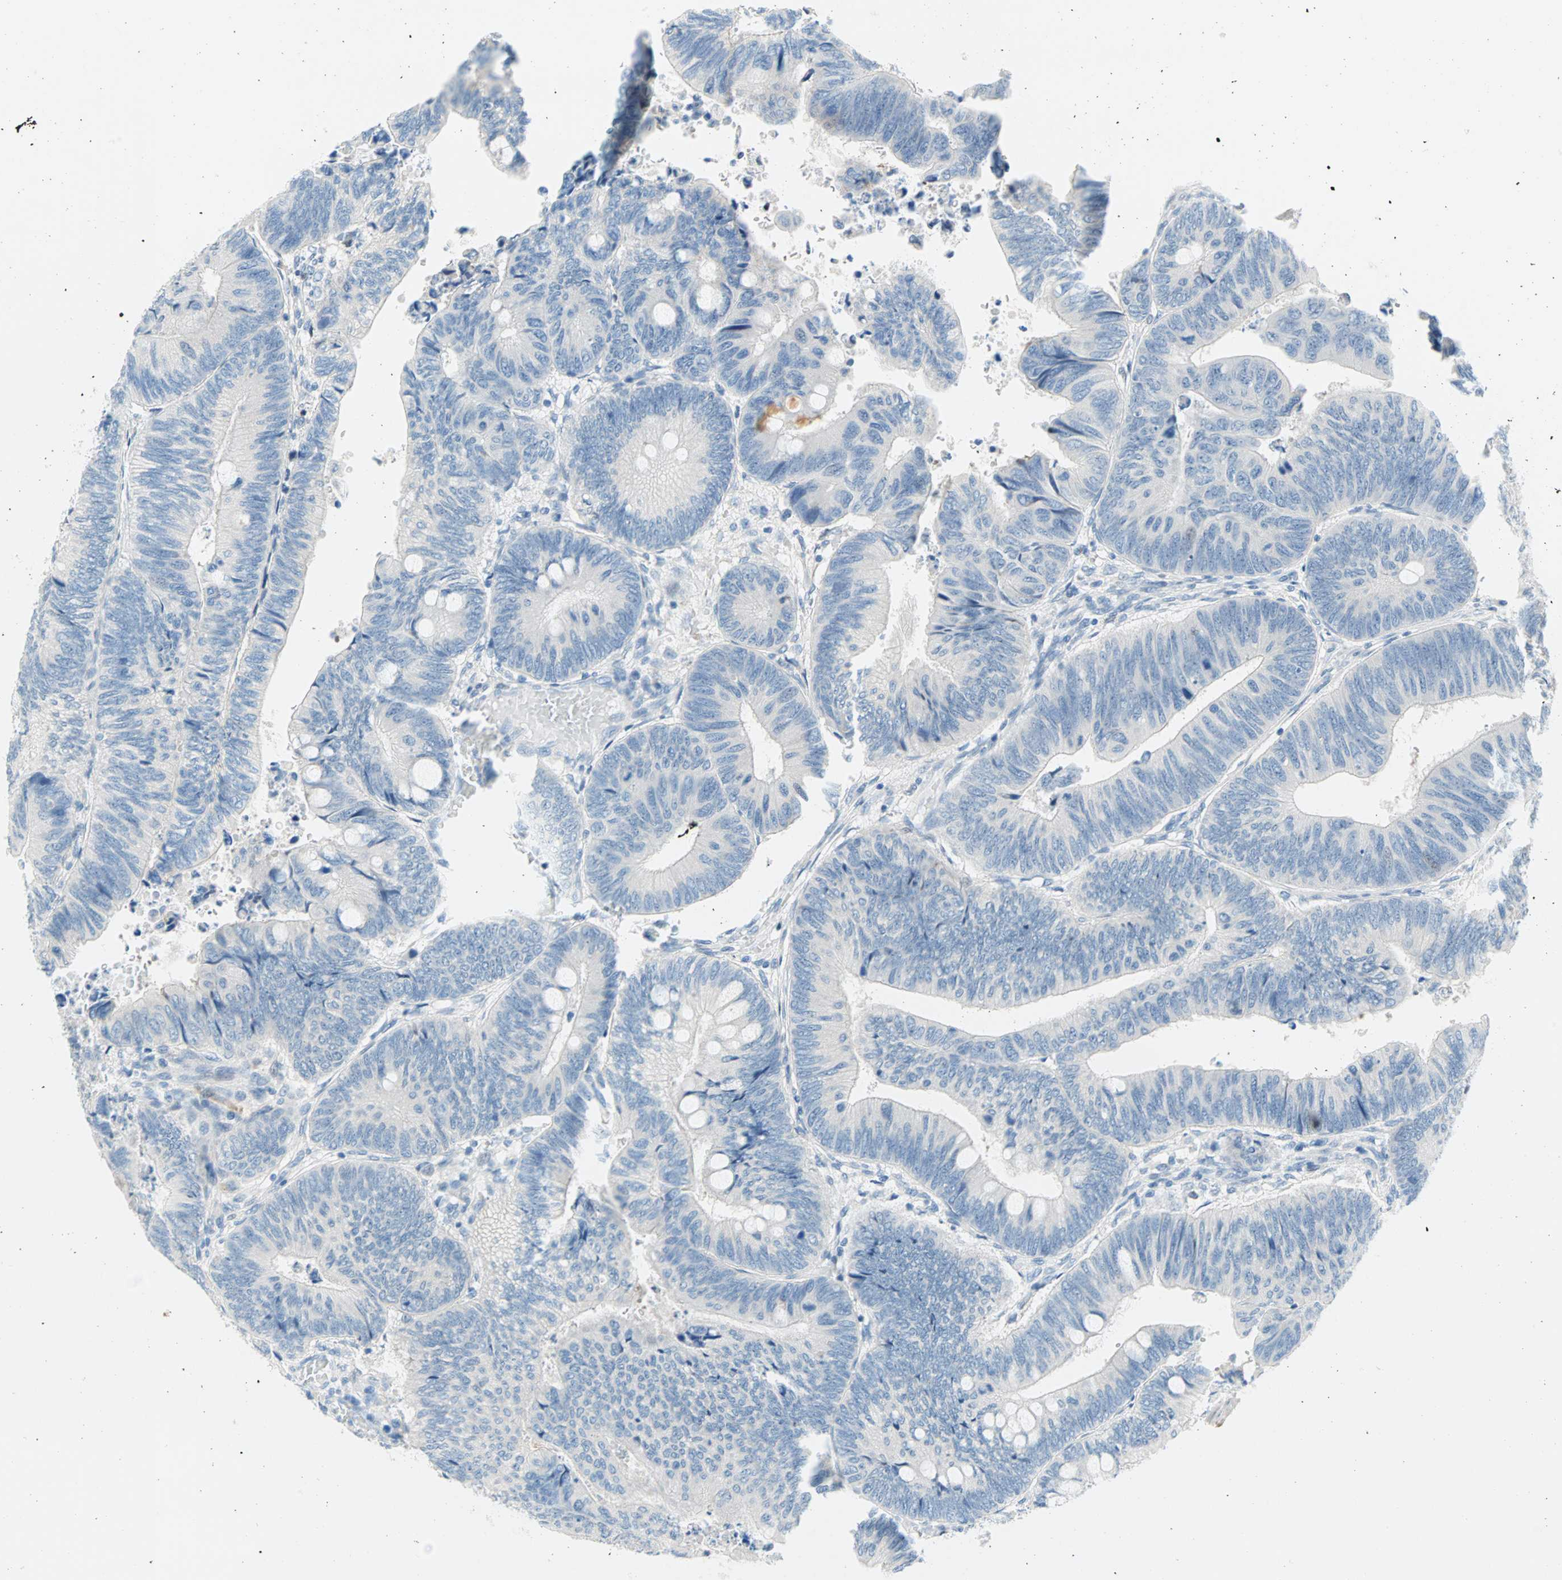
{"staining": {"intensity": "negative", "quantity": "none", "location": "none"}, "tissue": "colorectal cancer", "cell_type": "Tumor cells", "image_type": "cancer", "snomed": [{"axis": "morphology", "description": "Normal tissue, NOS"}, {"axis": "morphology", "description": "Adenocarcinoma, NOS"}, {"axis": "topography", "description": "Rectum"}, {"axis": "topography", "description": "Peripheral nerve tissue"}], "caption": "Tumor cells show no significant protein expression in adenocarcinoma (colorectal).", "gene": "TMEM163", "patient": {"sex": "male", "age": 92}}